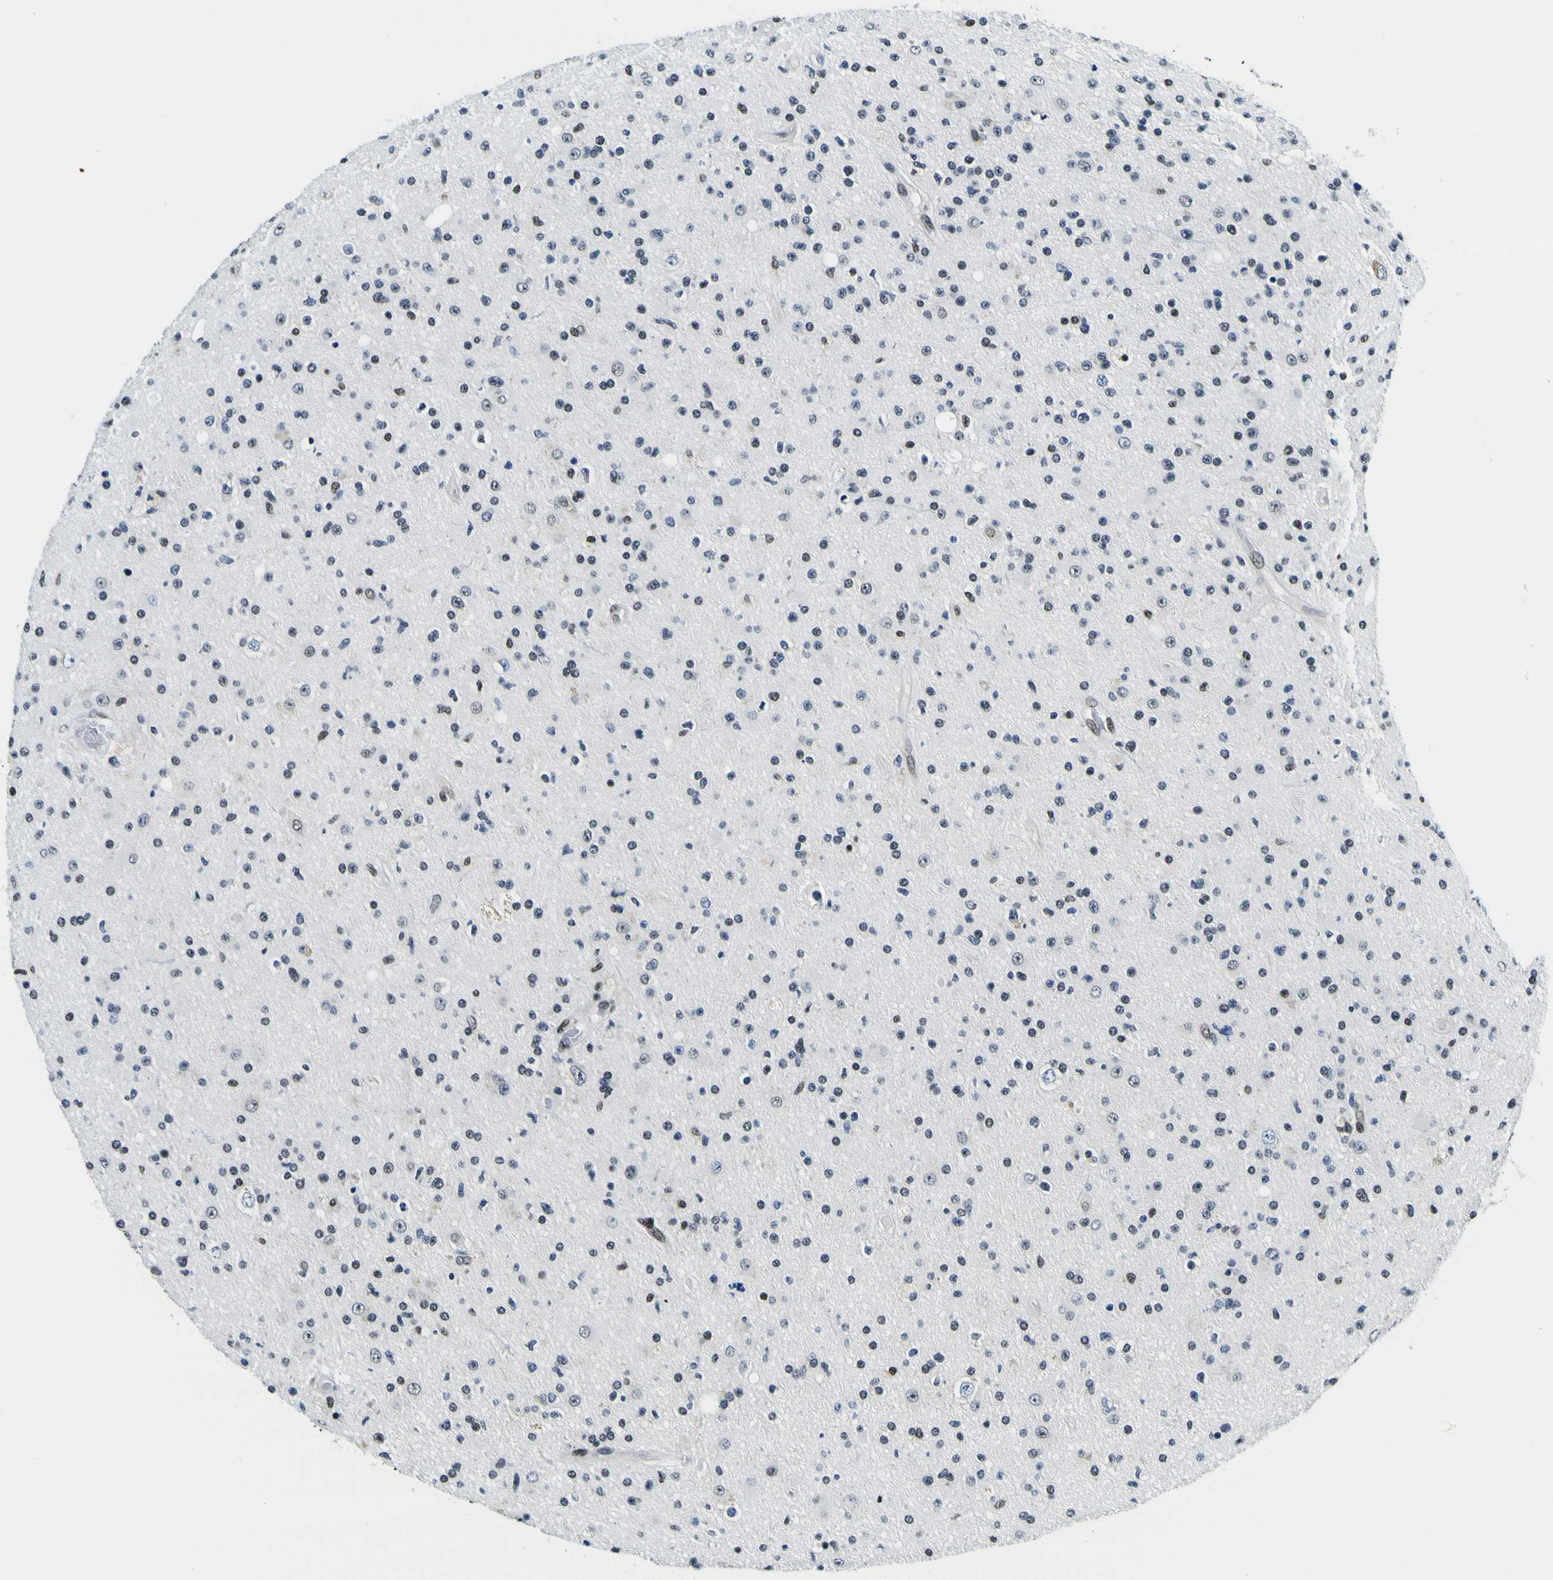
{"staining": {"intensity": "weak", "quantity": "25%-75%", "location": "nuclear"}, "tissue": "glioma", "cell_type": "Tumor cells", "image_type": "cancer", "snomed": [{"axis": "morphology", "description": "Glioma, malignant, High grade"}, {"axis": "topography", "description": "Brain"}], "caption": "A photomicrograph of human malignant glioma (high-grade) stained for a protein displays weak nuclear brown staining in tumor cells.", "gene": "SP1", "patient": {"sex": "male", "age": 33}}